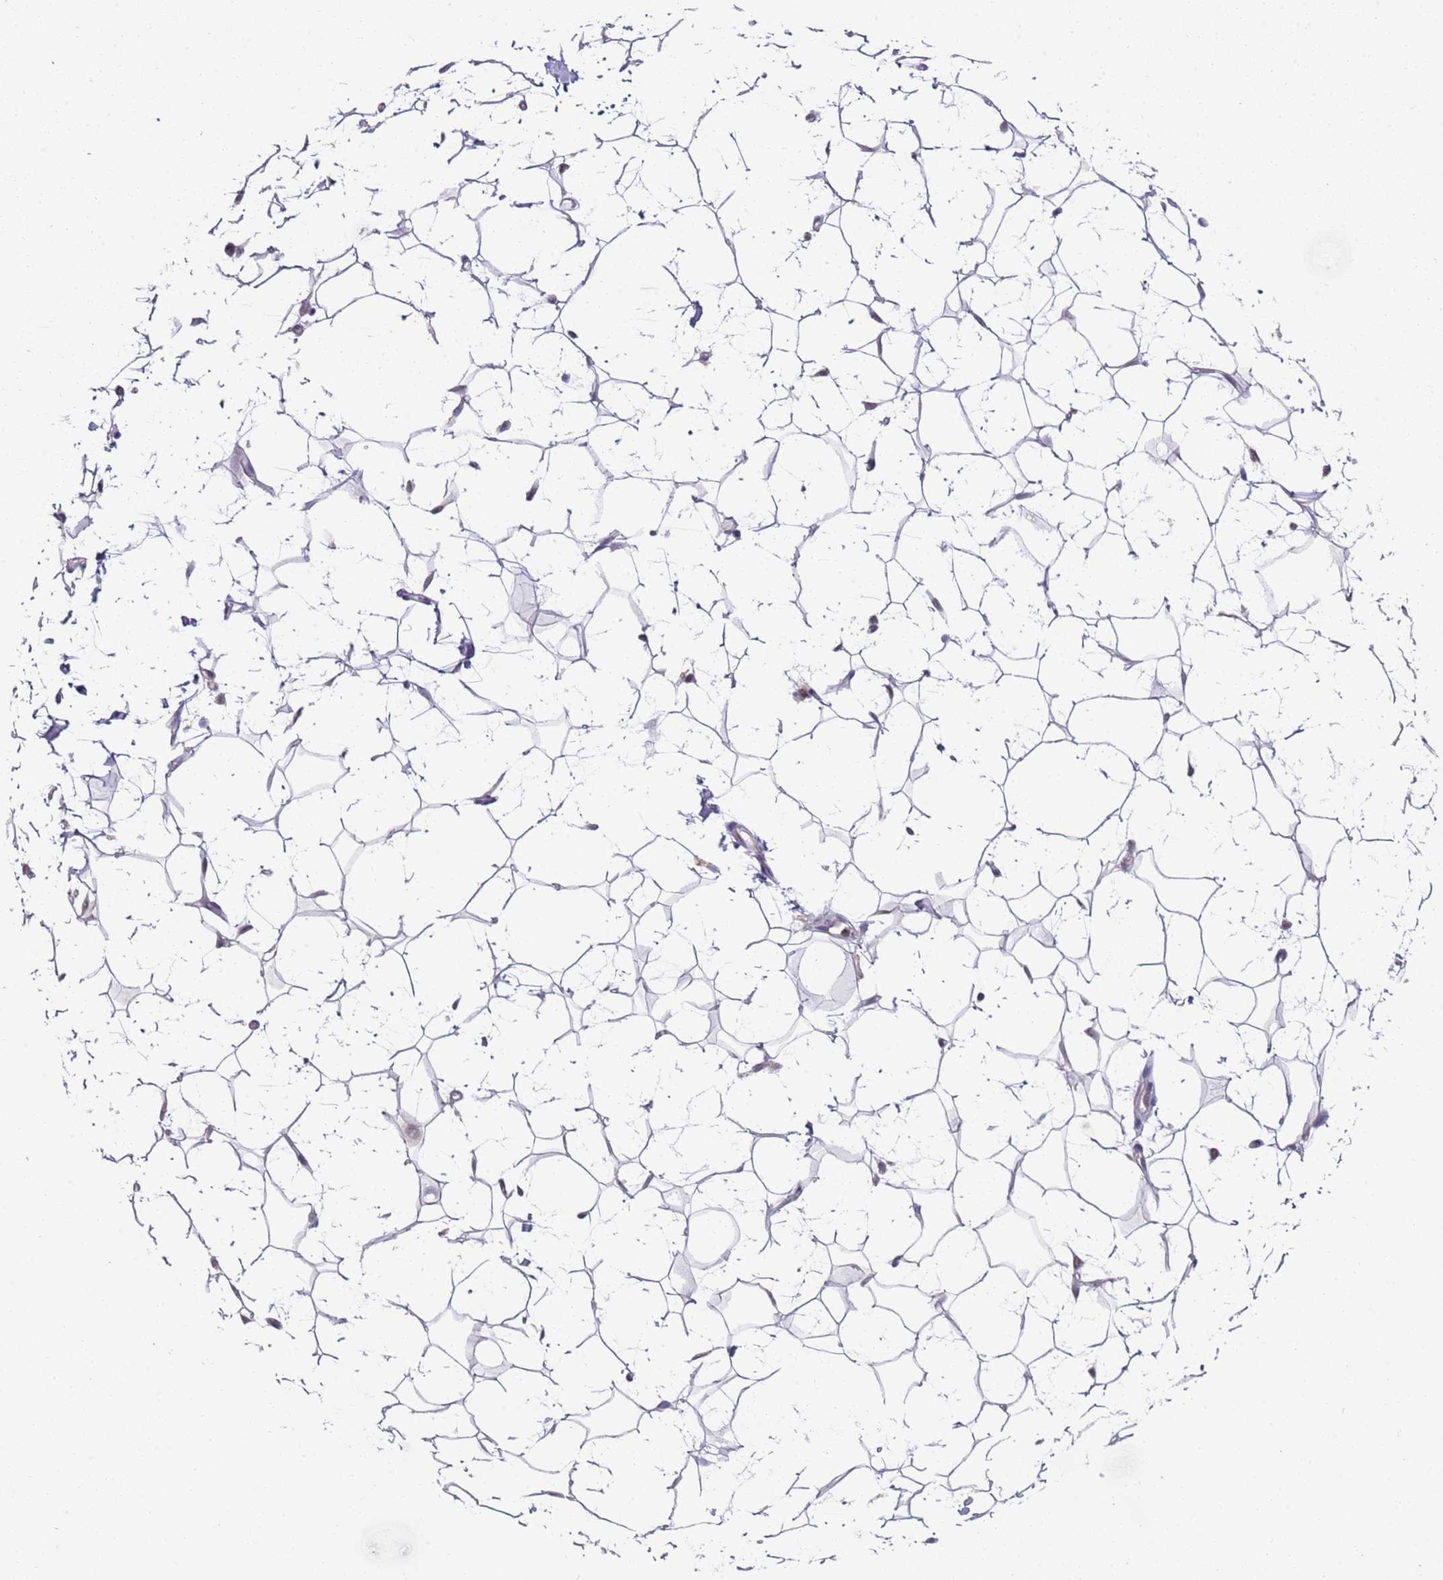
{"staining": {"intensity": "negative", "quantity": "none", "location": "none"}, "tissue": "adipose tissue", "cell_type": "Adipocytes", "image_type": "normal", "snomed": [{"axis": "morphology", "description": "Normal tissue, NOS"}, {"axis": "topography", "description": "Breast"}], "caption": "A high-resolution micrograph shows IHC staining of unremarkable adipose tissue, which shows no significant expression in adipocytes. (Stains: DAB (3,3'-diaminobenzidine) immunohistochemistry (IHC) with hematoxylin counter stain, Microscopy: brightfield microscopy at high magnification).", "gene": "SMARCAL1", "patient": {"sex": "female", "age": 26}}